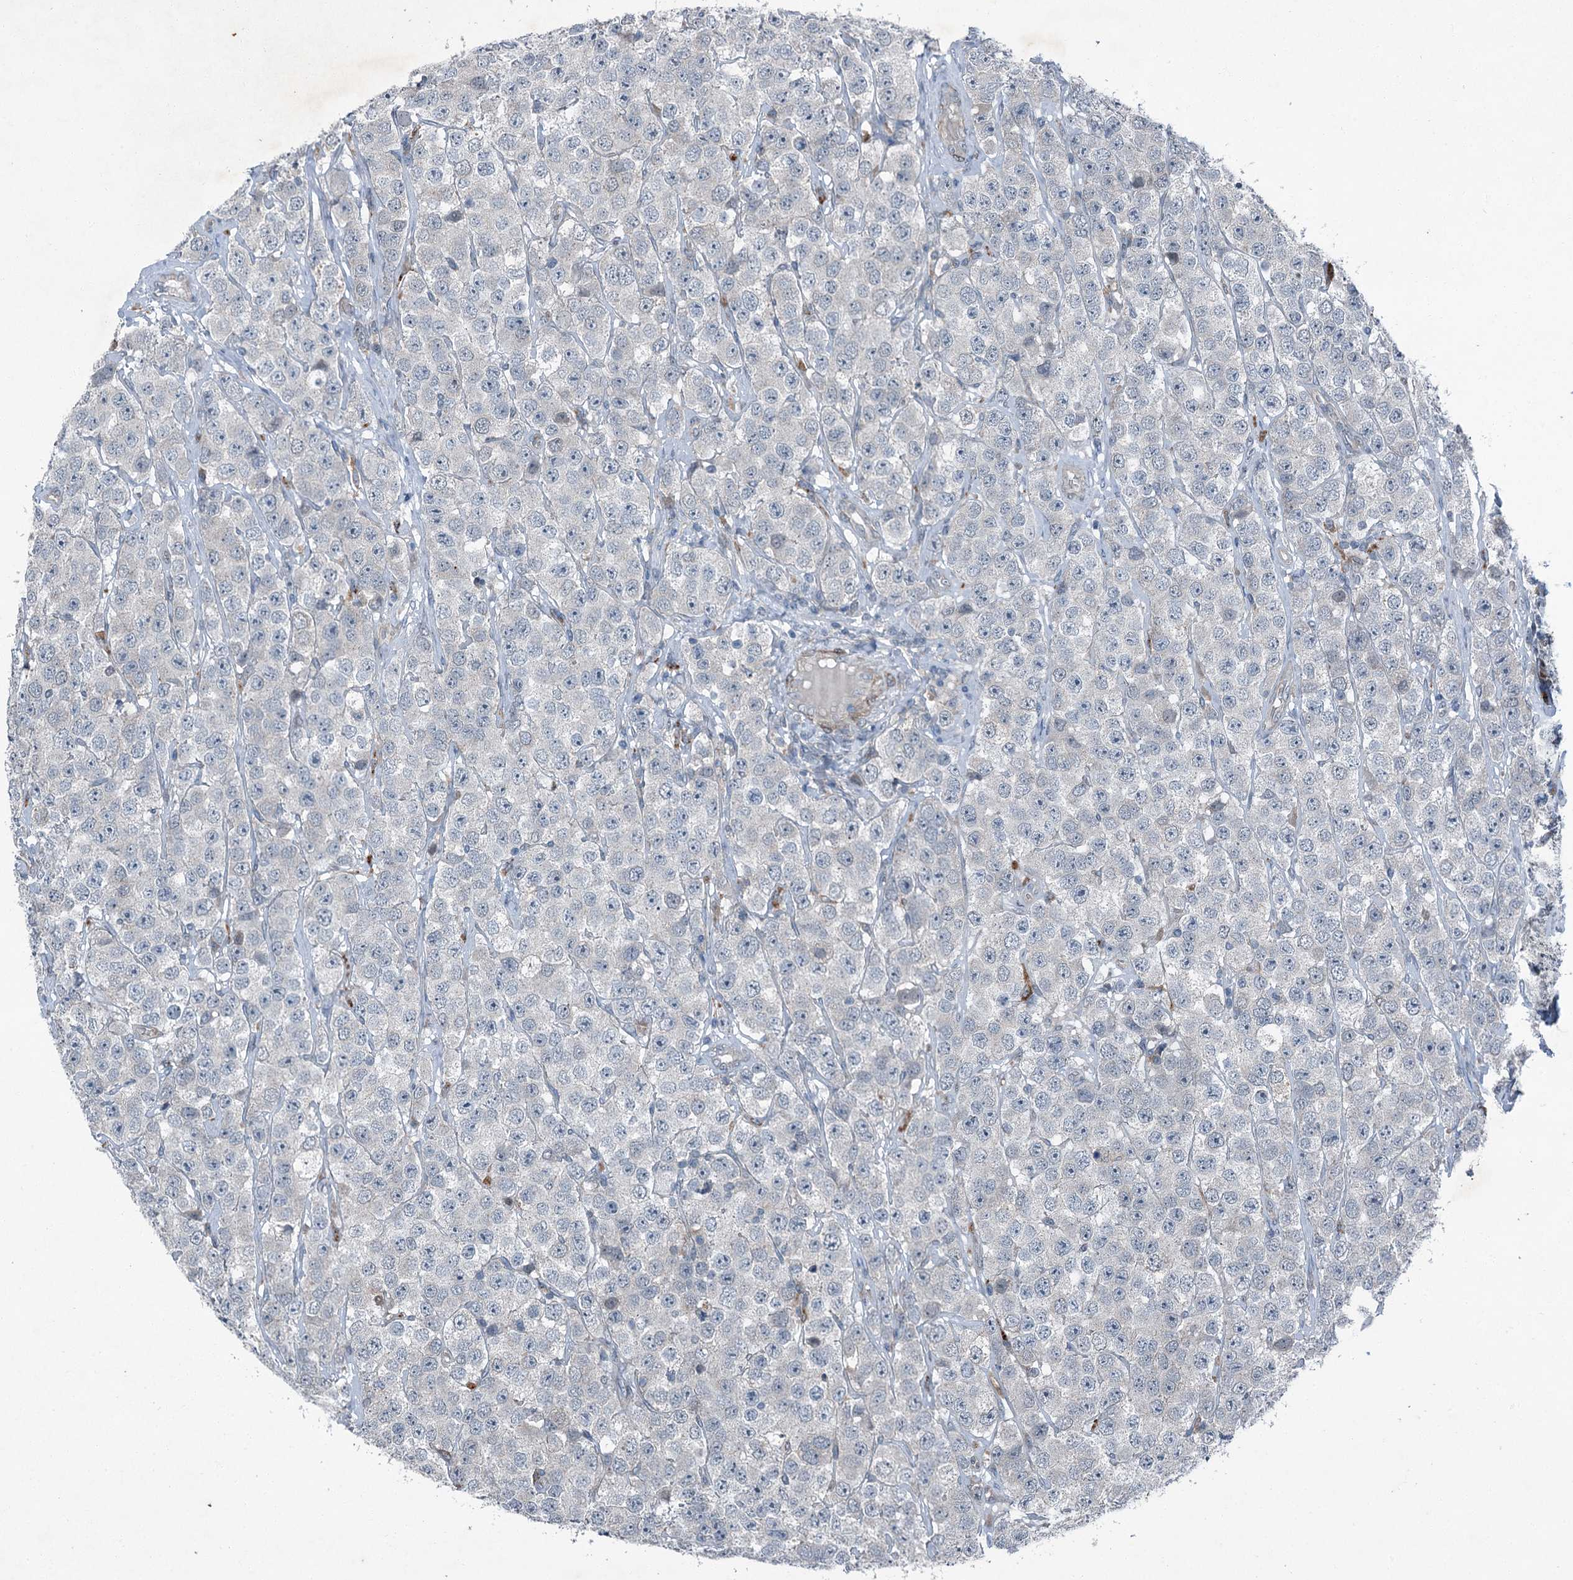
{"staining": {"intensity": "negative", "quantity": "none", "location": "none"}, "tissue": "testis cancer", "cell_type": "Tumor cells", "image_type": "cancer", "snomed": [{"axis": "morphology", "description": "Seminoma, NOS"}, {"axis": "topography", "description": "Testis"}], "caption": "The IHC micrograph has no significant positivity in tumor cells of testis cancer (seminoma) tissue.", "gene": "AXL", "patient": {"sex": "male", "age": 28}}